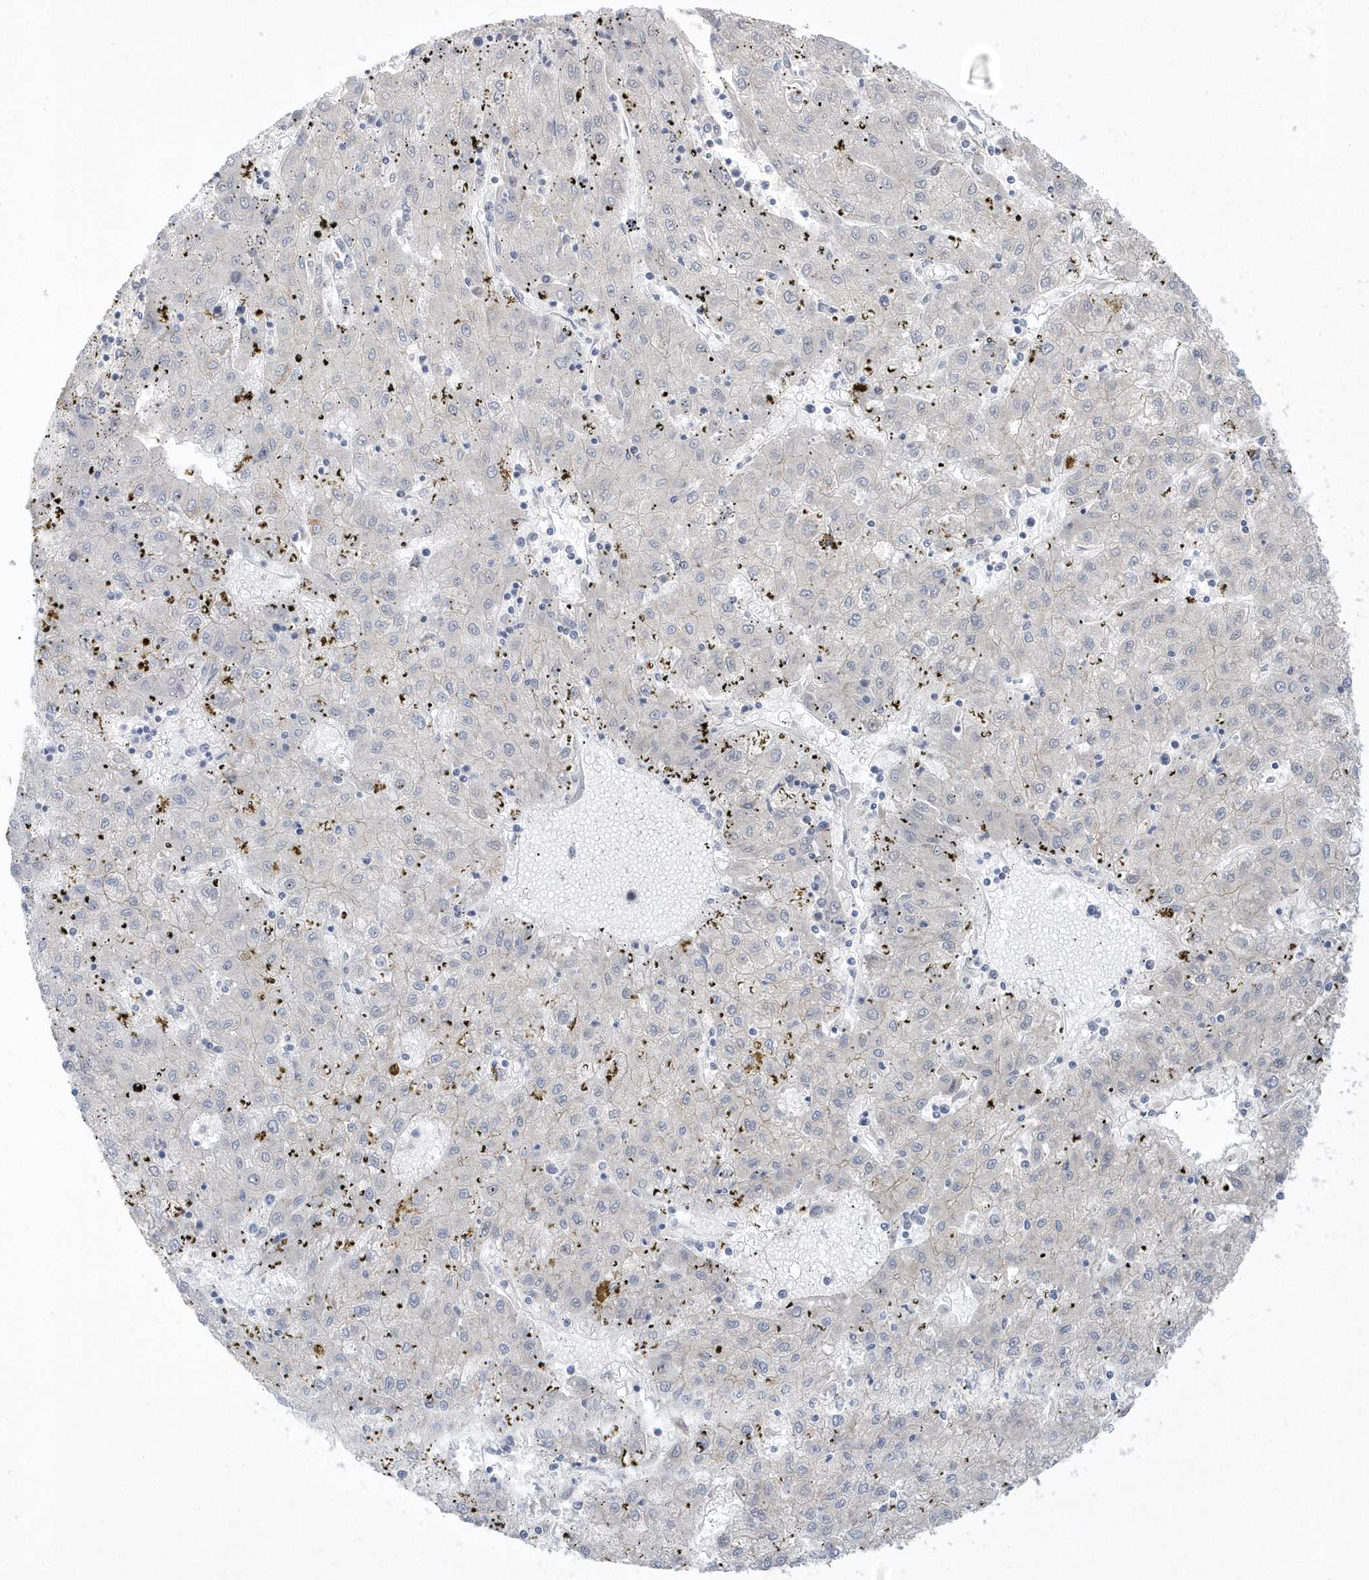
{"staining": {"intensity": "negative", "quantity": "none", "location": "none"}, "tissue": "liver cancer", "cell_type": "Tumor cells", "image_type": "cancer", "snomed": [{"axis": "morphology", "description": "Carcinoma, Hepatocellular, NOS"}, {"axis": "topography", "description": "Liver"}], "caption": "Tumor cells show no significant expression in hepatocellular carcinoma (liver).", "gene": "ZC3H12D", "patient": {"sex": "male", "age": 72}}